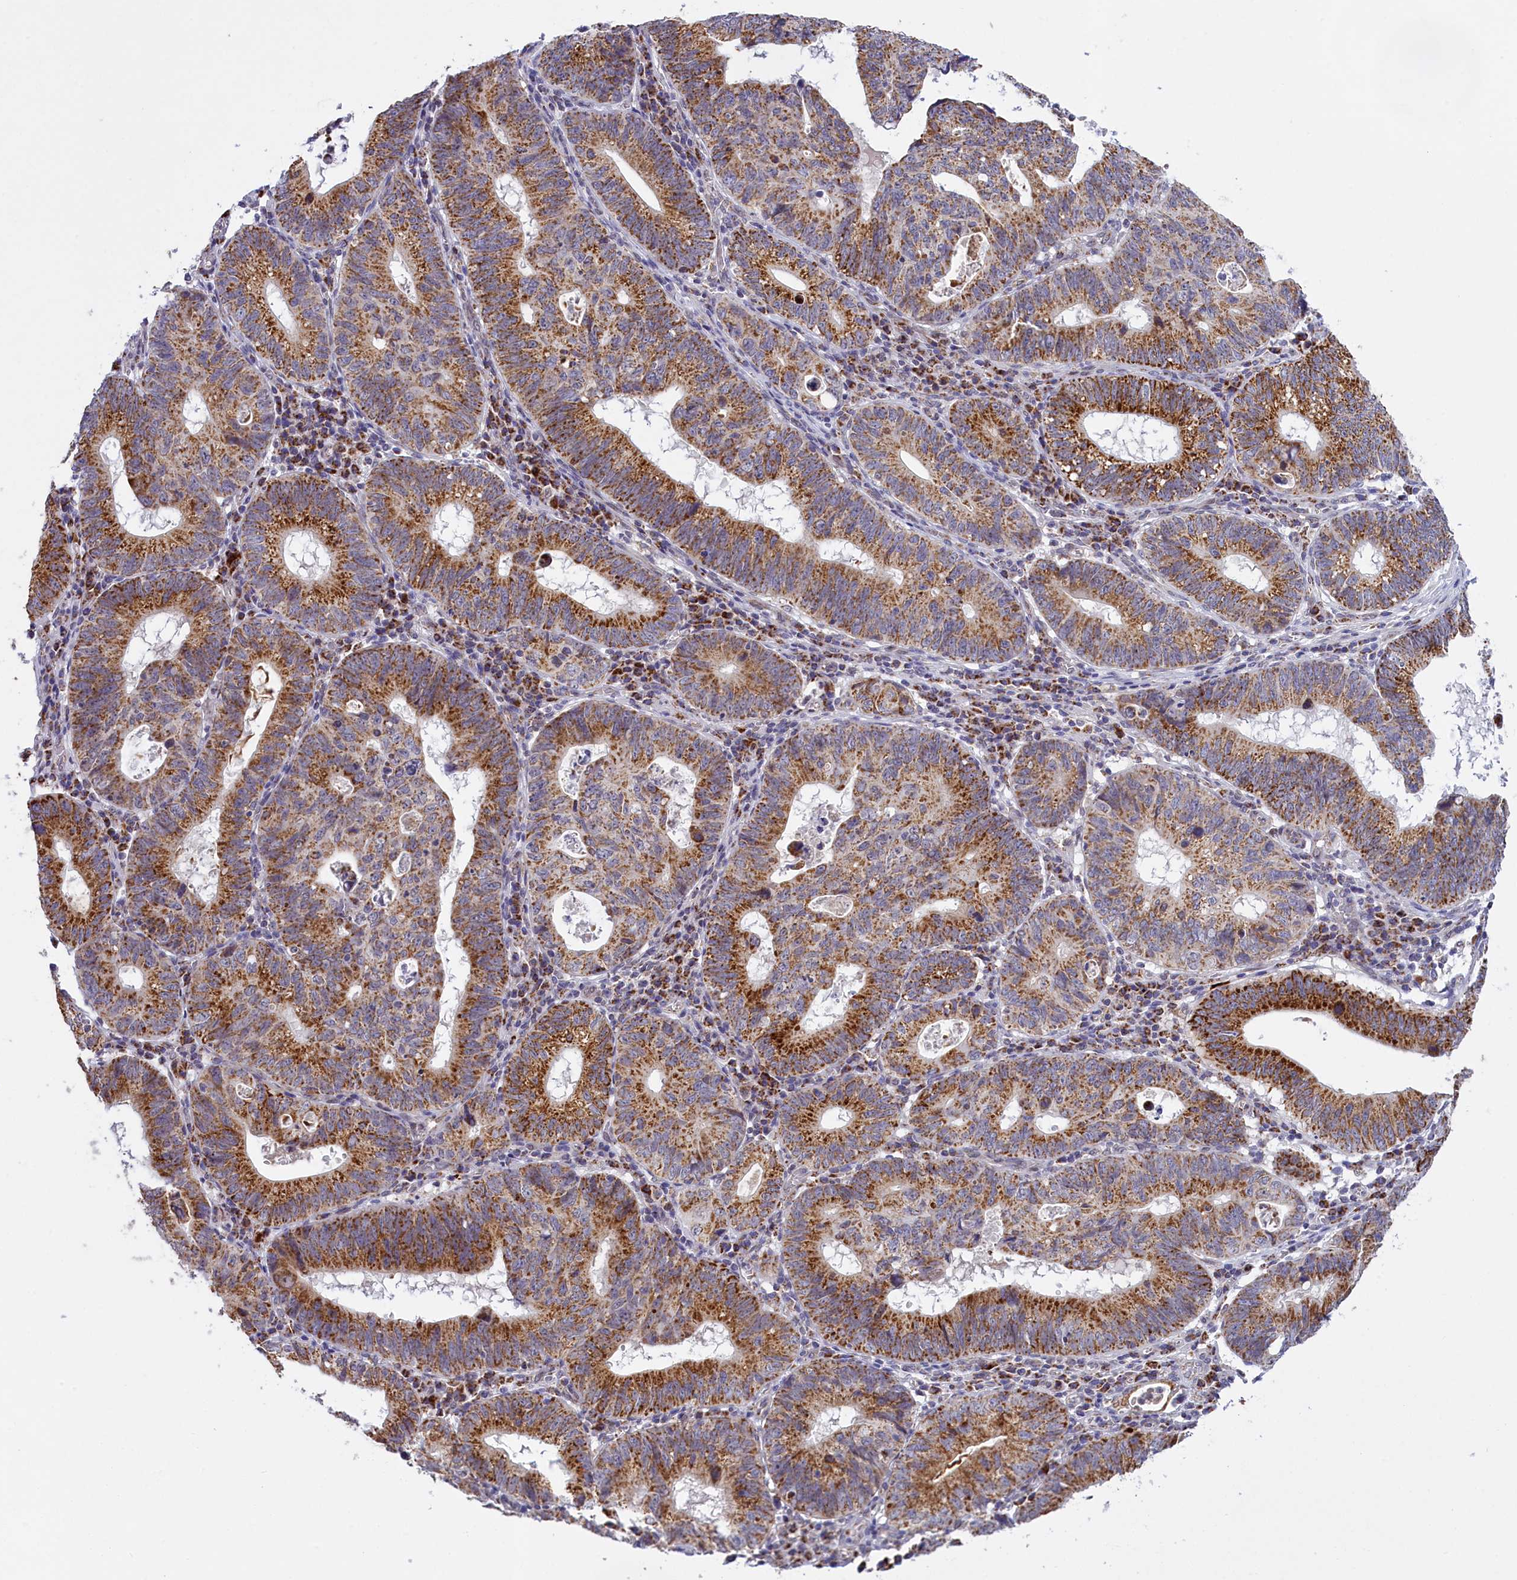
{"staining": {"intensity": "strong", "quantity": ">75%", "location": "cytoplasmic/membranous"}, "tissue": "stomach cancer", "cell_type": "Tumor cells", "image_type": "cancer", "snomed": [{"axis": "morphology", "description": "Adenocarcinoma, NOS"}, {"axis": "topography", "description": "Stomach"}], "caption": "Stomach cancer (adenocarcinoma) stained with DAB immunohistochemistry demonstrates high levels of strong cytoplasmic/membranous positivity in approximately >75% of tumor cells.", "gene": "FAM149B1", "patient": {"sex": "male", "age": 59}}